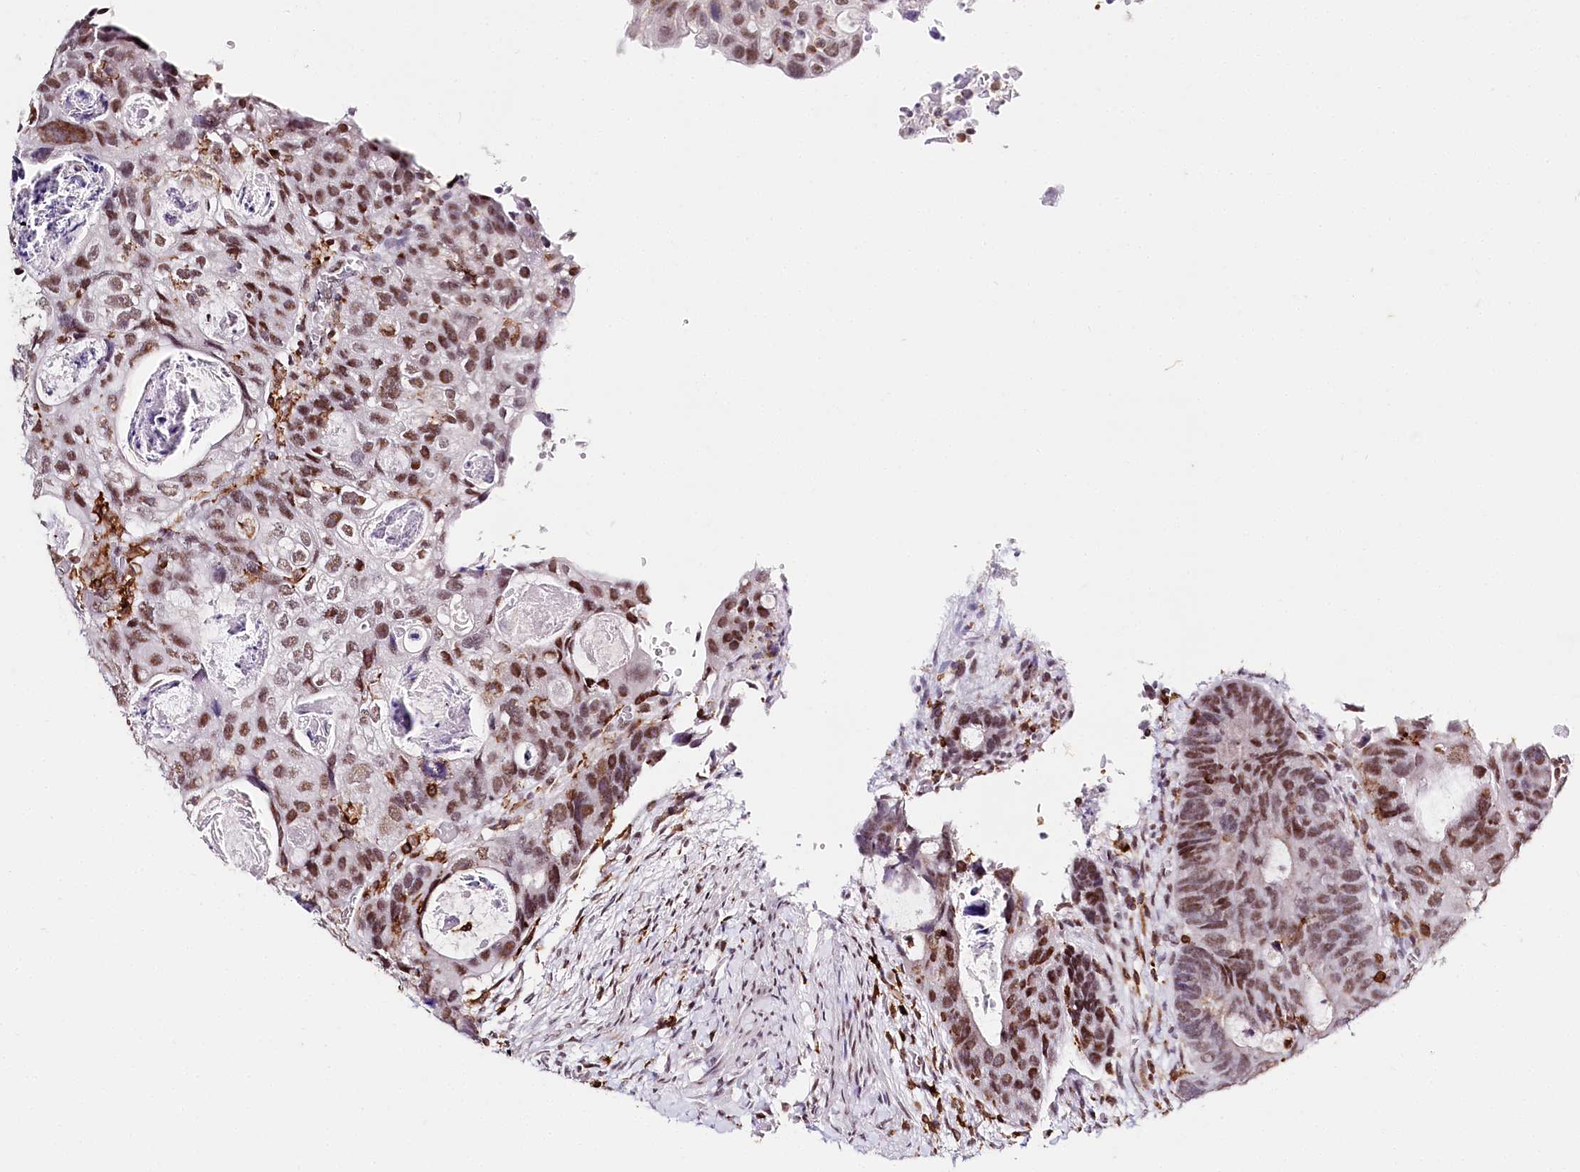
{"staining": {"intensity": "moderate", "quantity": ">75%", "location": "nuclear"}, "tissue": "colorectal cancer", "cell_type": "Tumor cells", "image_type": "cancer", "snomed": [{"axis": "morphology", "description": "Adenocarcinoma, NOS"}, {"axis": "topography", "description": "Rectum"}], "caption": "The micrograph demonstrates immunohistochemical staining of colorectal adenocarcinoma. There is moderate nuclear positivity is identified in about >75% of tumor cells. (DAB = brown stain, brightfield microscopy at high magnification).", "gene": "BARD1", "patient": {"sex": "male", "age": 59}}